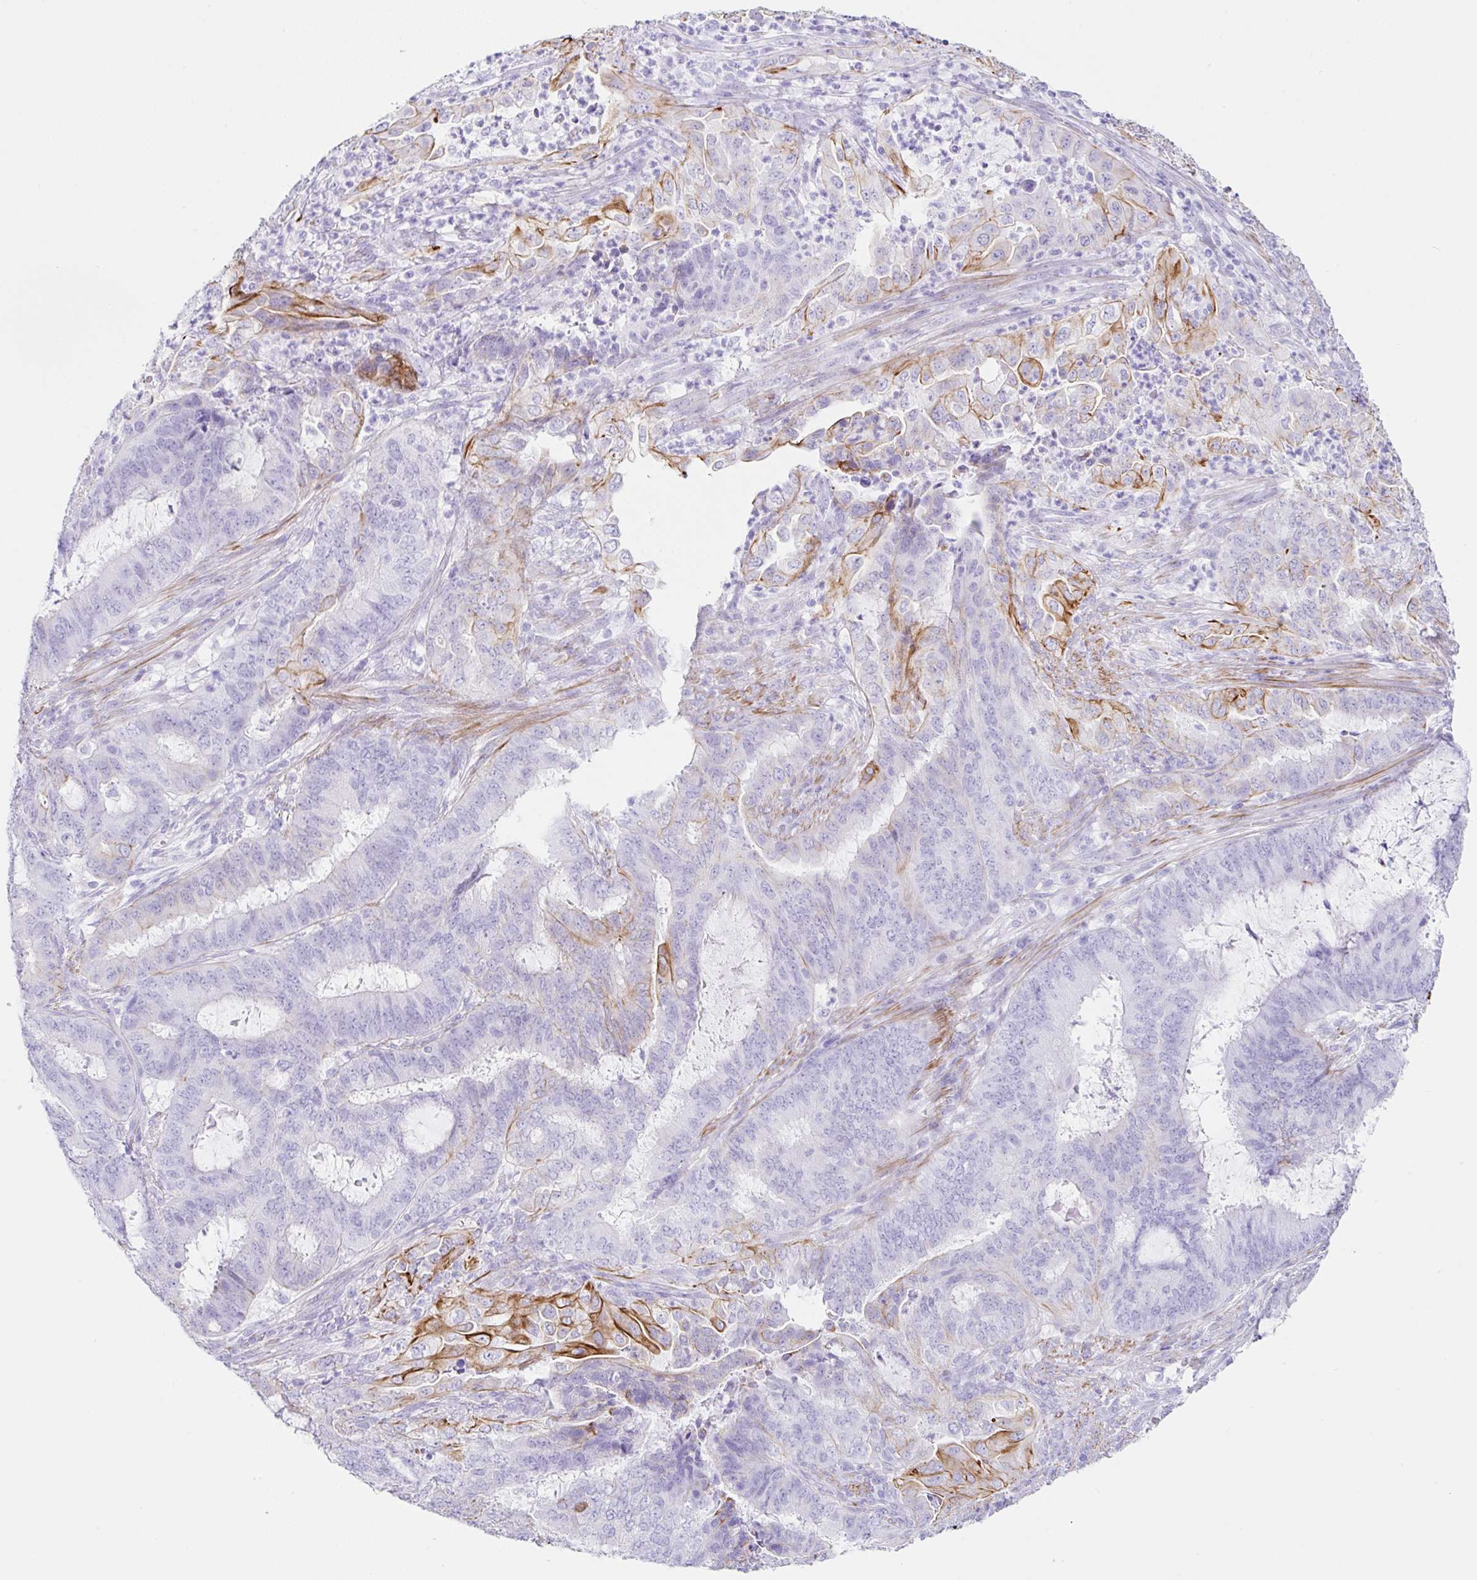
{"staining": {"intensity": "strong", "quantity": "<25%", "location": "cytoplasmic/membranous"}, "tissue": "endometrial cancer", "cell_type": "Tumor cells", "image_type": "cancer", "snomed": [{"axis": "morphology", "description": "Adenocarcinoma, NOS"}, {"axis": "topography", "description": "Endometrium"}], "caption": "Protein expression analysis of adenocarcinoma (endometrial) exhibits strong cytoplasmic/membranous staining in about <25% of tumor cells.", "gene": "CLDND2", "patient": {"sex": "female", "age": 51}}